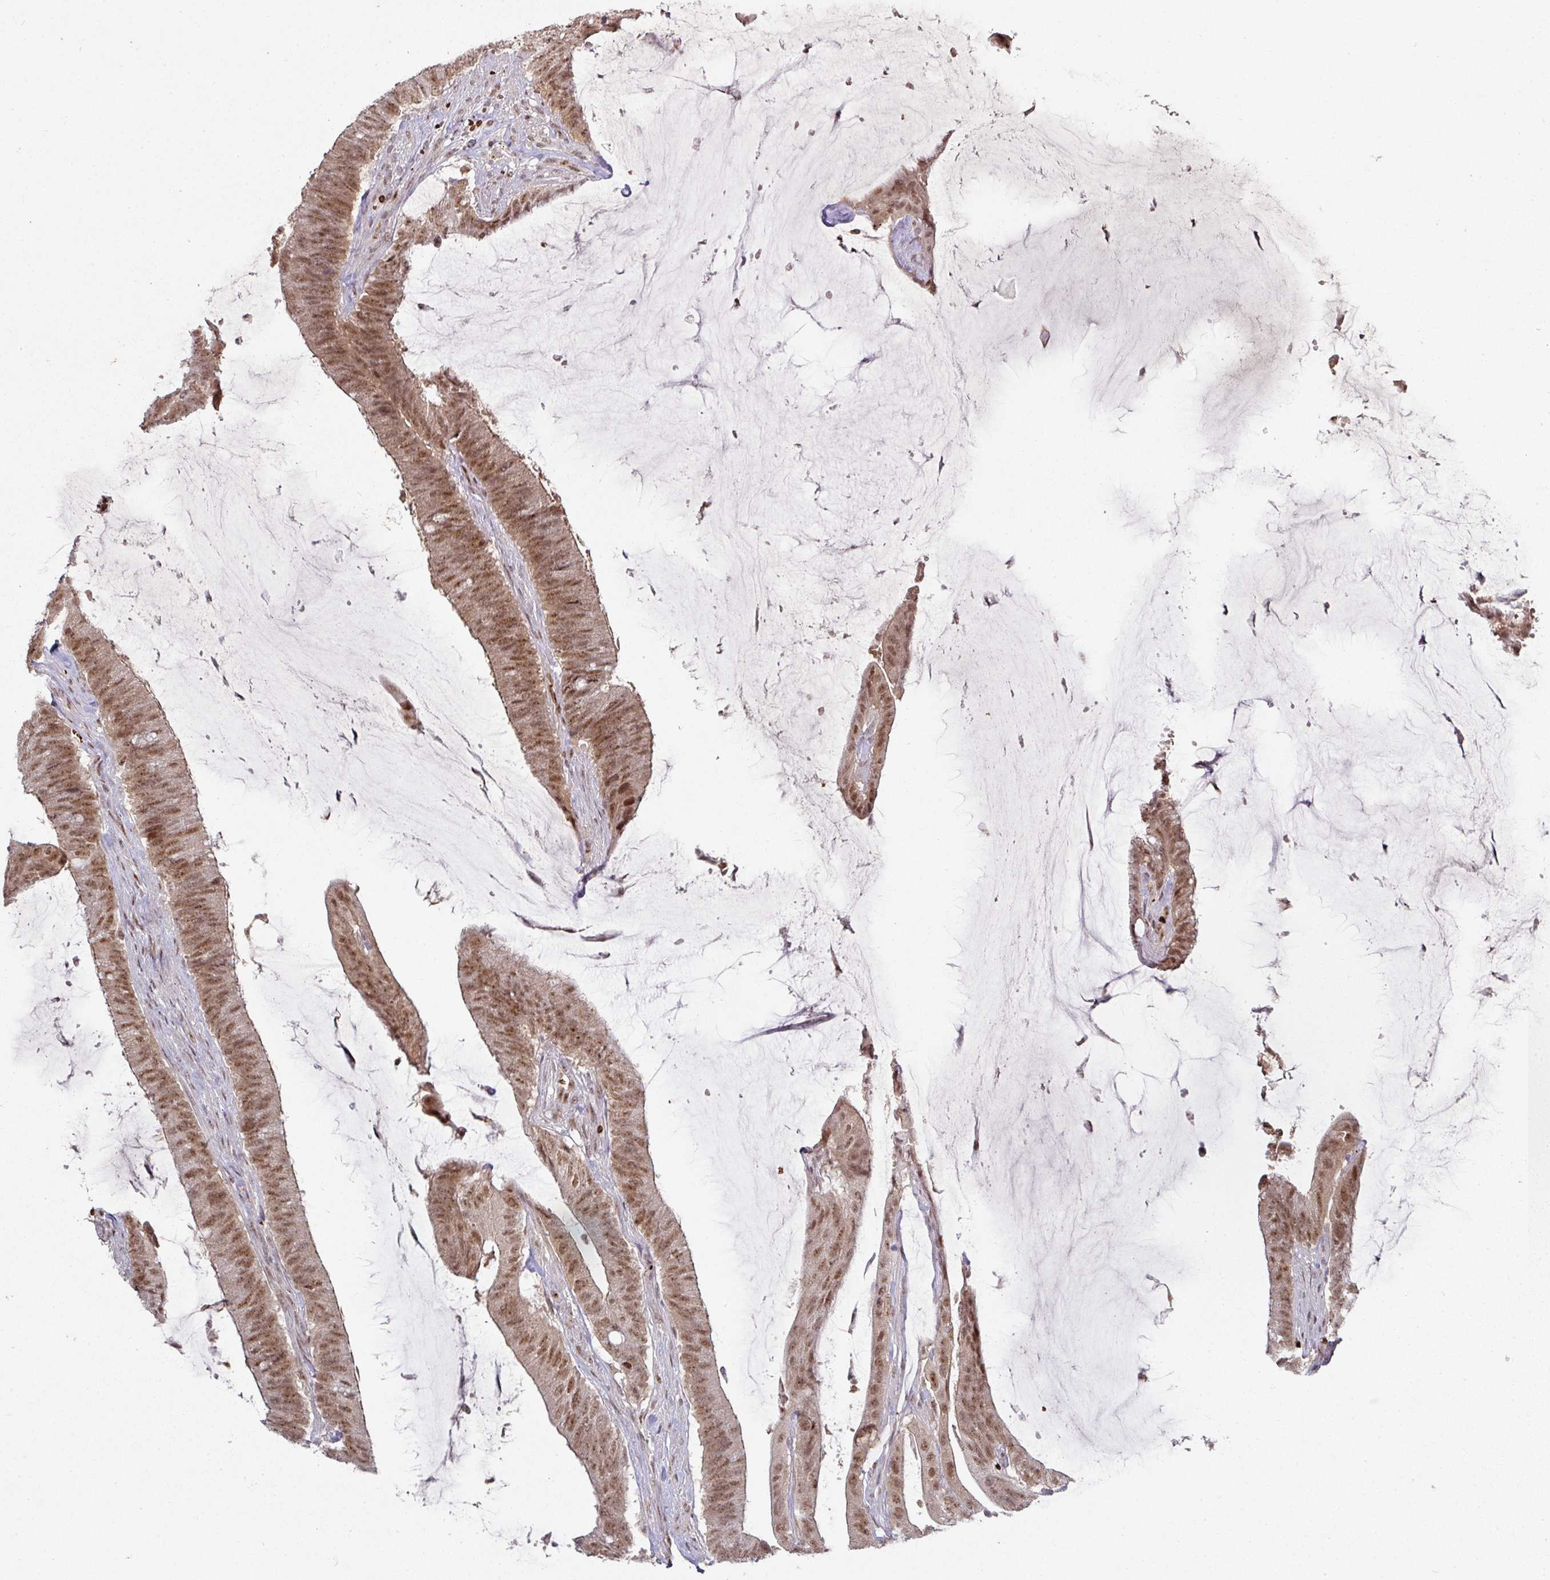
{"staining": {"intensity": "moderate", "quantity": ">75%", "location": "nuclear"}, "tissue": "colorectal cancer", "cell_type": "Tumor cells", "image_type": "cancer", "snomed": [{"axis": "morphology", "description": "Adenocarcinoma, NOS"}, {"axis": "topography", "description": "Colon"}], "caption": "Adenocarcinoma (colorectal) stained with immunohistochemistry (IHC) shows moderate nuclear staining in about >75% of tumor cells. The protein is stained brown, and the nuclei are stained in blue (DAB (3,3'-diaminobenzidine) IHC with brightfield microscopy, high magnification).", "gene": "NEIL1", "patient": {"sex": "female", "age": 43}}